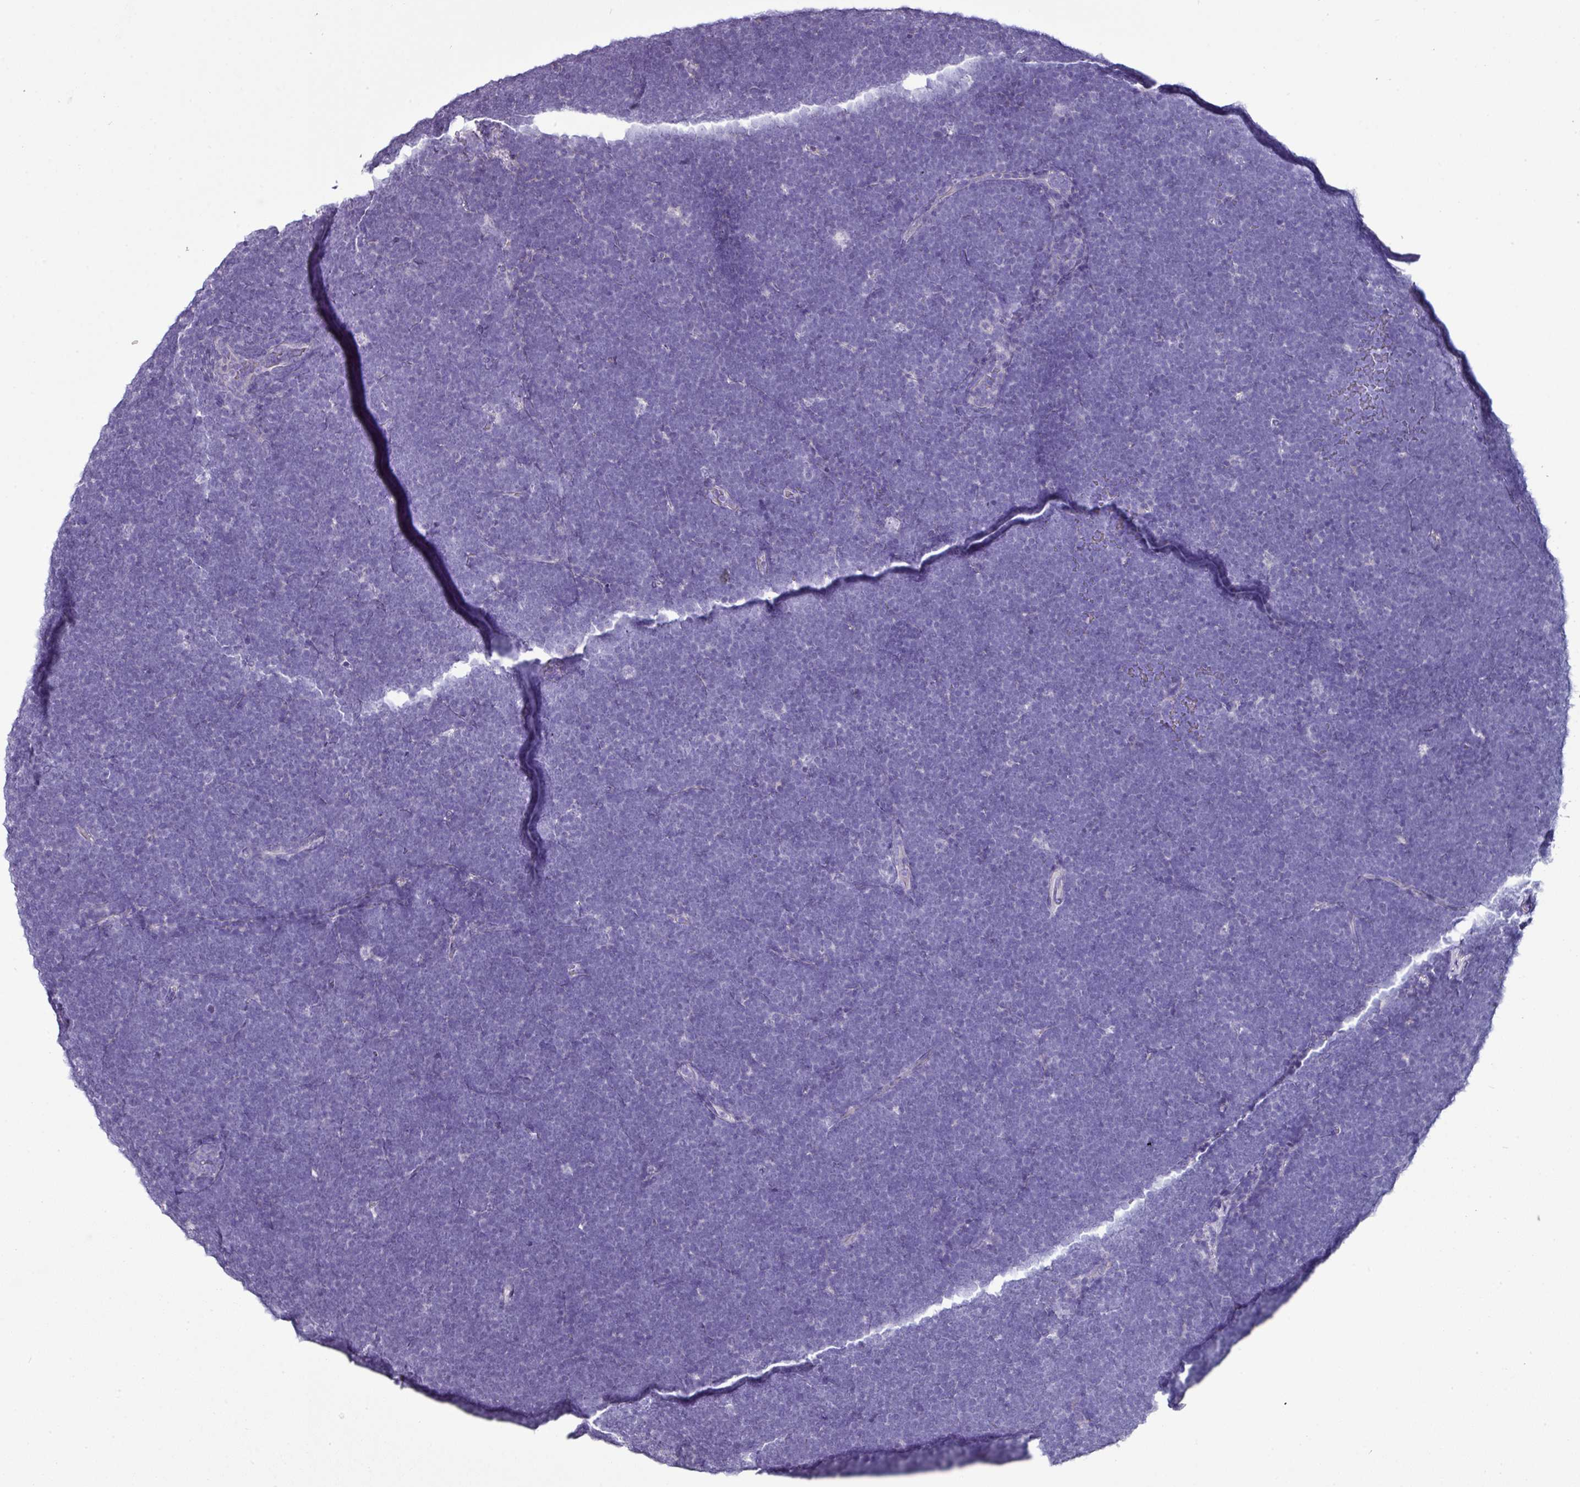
{"staining": {"intensity": "negative", "quantity": "none", "location": "none"}, "tissue": "lymphoma", "cell_type": "Tumor cells", "image_type": "cancer", "snomed": [{"axis": "morphology", "description": "Malignant lymphoma, non-Hodgkin's type, High grade"}, {"axis": "topography", "description": "Lymph node"}], "caption": "Tumor cells show no significant protein positivity in lymphoma. The staining was performed using DAB (3,3'-diaminobenzidine) to visualize the protein expression in brown, while the nuclei were stained in blue with hematoxylin (Magnification: 20x).", "gene": "GSTA3", "patient": {"sex": "male", "age": 13}}